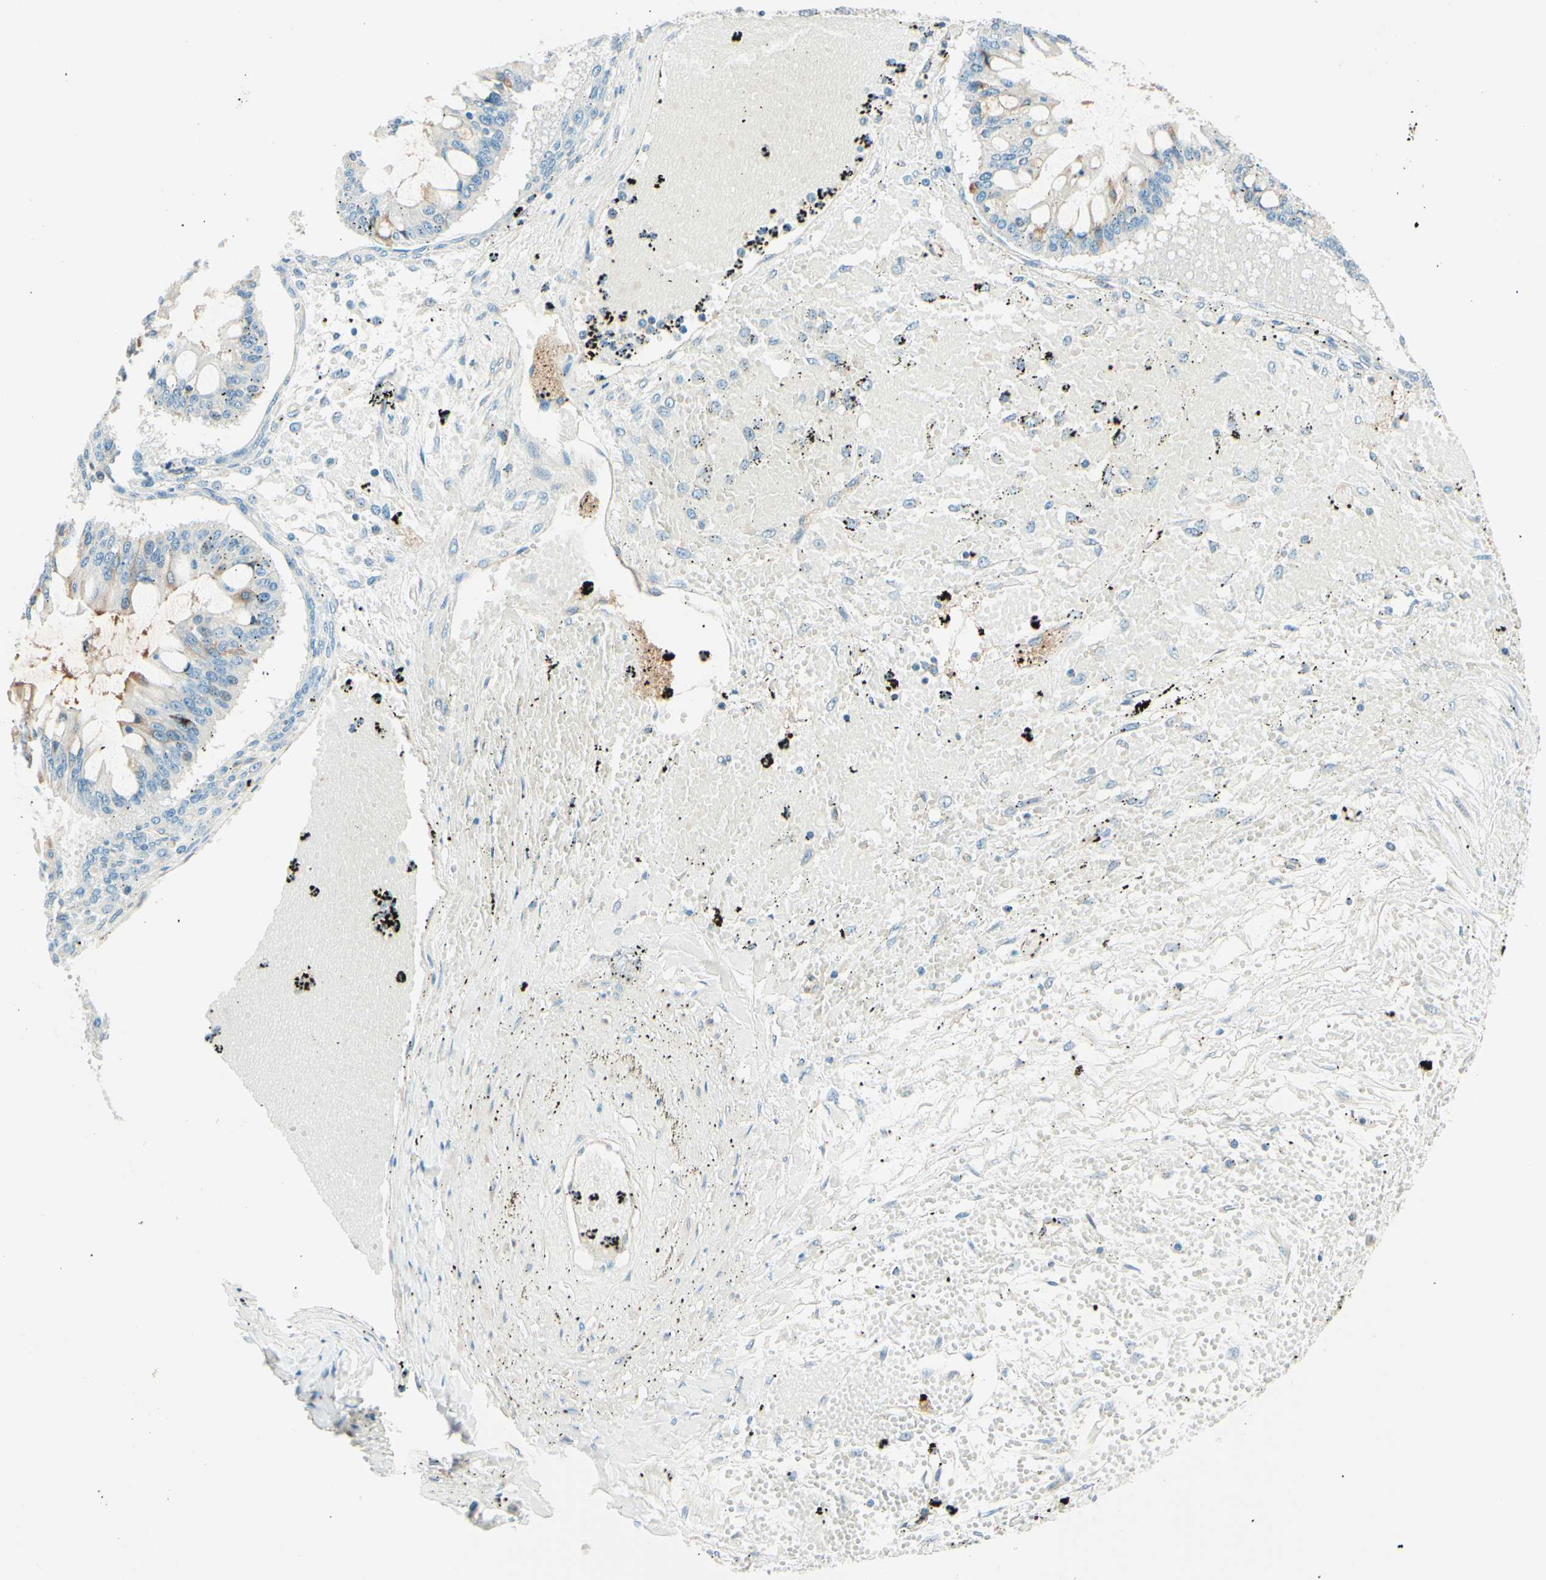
{"staining": {"intensity": "weak", "quantity": "<25%", "location": "cytoplasmic/membranous"}, "tissue": "ovarian cancer", "cell_type": "Tumor cells", "image_type": "cancer", "snomed": [{"axis": "morphology", "description": "Cystadenocarcinoma, mucinous, NOS"}, {"axis": "topography", "description": "Ovary"}], "caption": "A micrograph of ovarian cancer (mucinous cystadenocarcinoma) stained for a protein demonstrates no brown staining in tumor cells.", "gene": "TAOK2", "patient": {"sex": "female", "age": 73}}